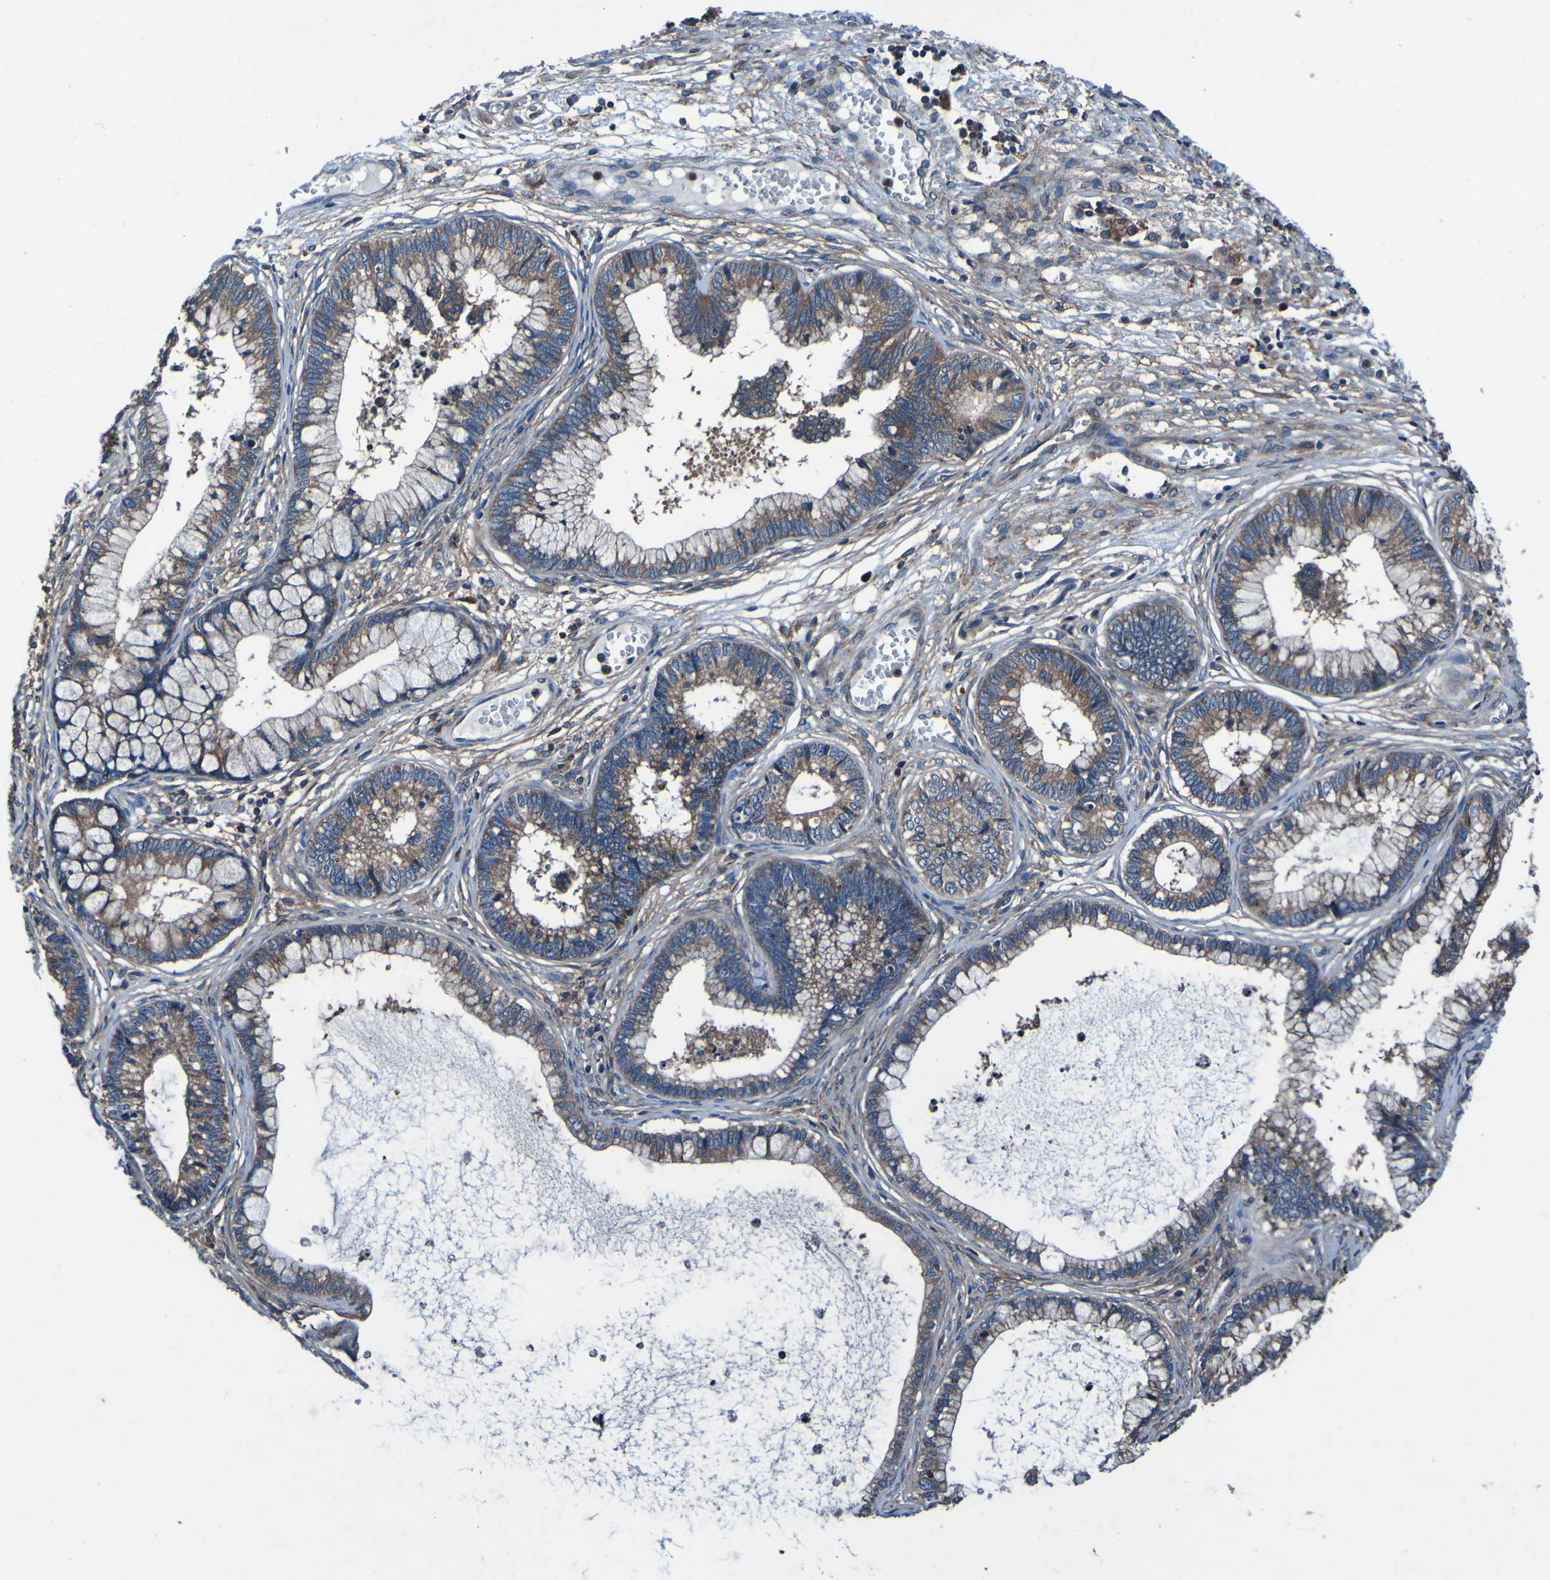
{"staining": {"intensity": "moderate", "quantity": ">75%", "location": "cytoplasmic/membranous"}, "tissue": "cervical cancer", "cell_type": "Tumor cells", "image_type": "cancer", "snomed": [{"axis": "morphology", "description": "Adenocarcinoma, NOS"}, {"axis": "topography", "description": "Cervix"}], "caption": "This histopathology image demonstrates IHC staining of human adenocarcinoma (cervical), with medium moderate cytoplasmic/membranous positivity in about >75% of tumor cells.", "gene": "RAB5B", "patient": {"sex": "female", "age": 44}}